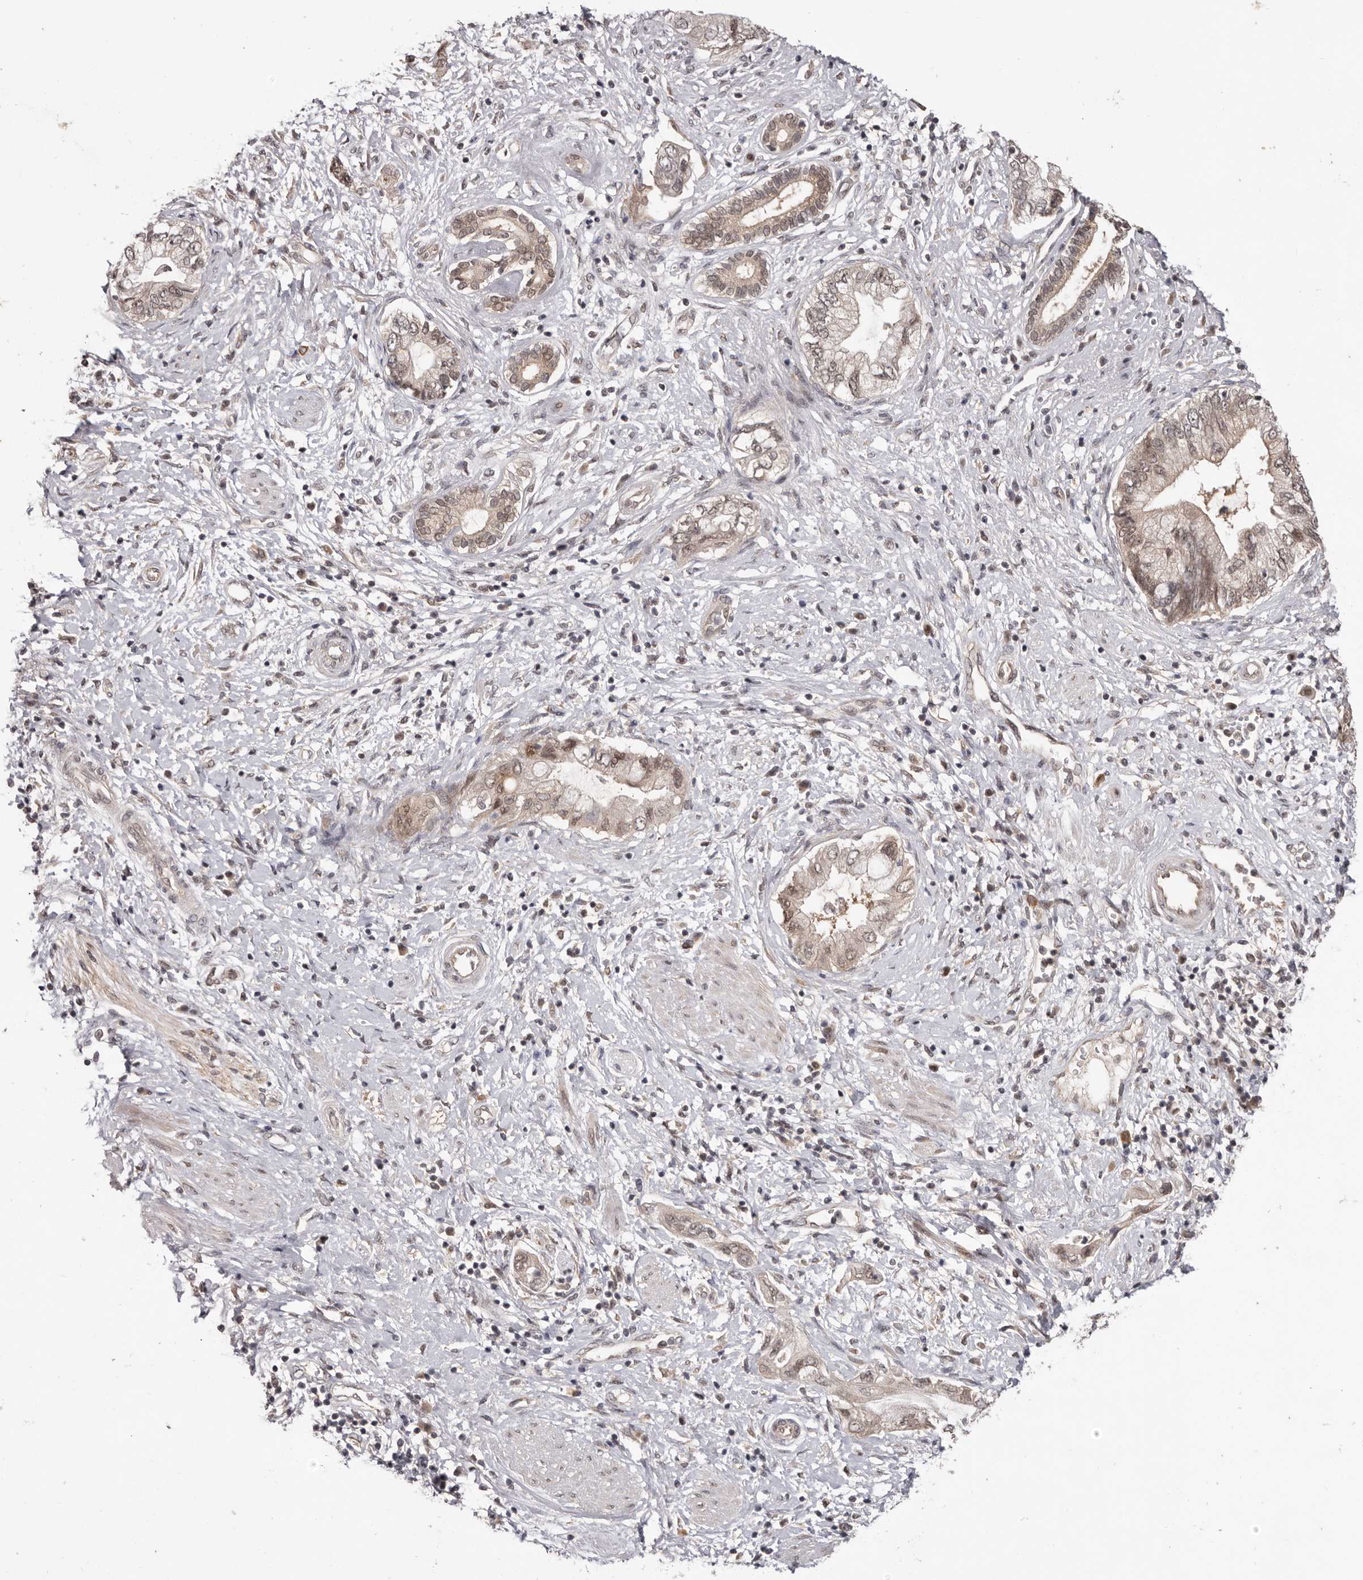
{"staining": {"intensity": "weak", "quantity": ">75%", "location": "cytoplasmic/membranous,nuclear"}, "tissue": "pancreatic cancer", "cell_type": "Tumor cells", "image_type": "cancer", "snomed": [{"axis": "morphology", "description": "Adenocarcinoma, NOS"}, {"axis": "topography", "description": "Pancreas"}], "caption": "Pancreatic cancer stained with a brown dye reveals weak cytoplasmic/membranous and nuclear positive positivity in about >75% of tumor cells.", "gene": "TBX5", "patient": {"sex": "female", "age": 73}}